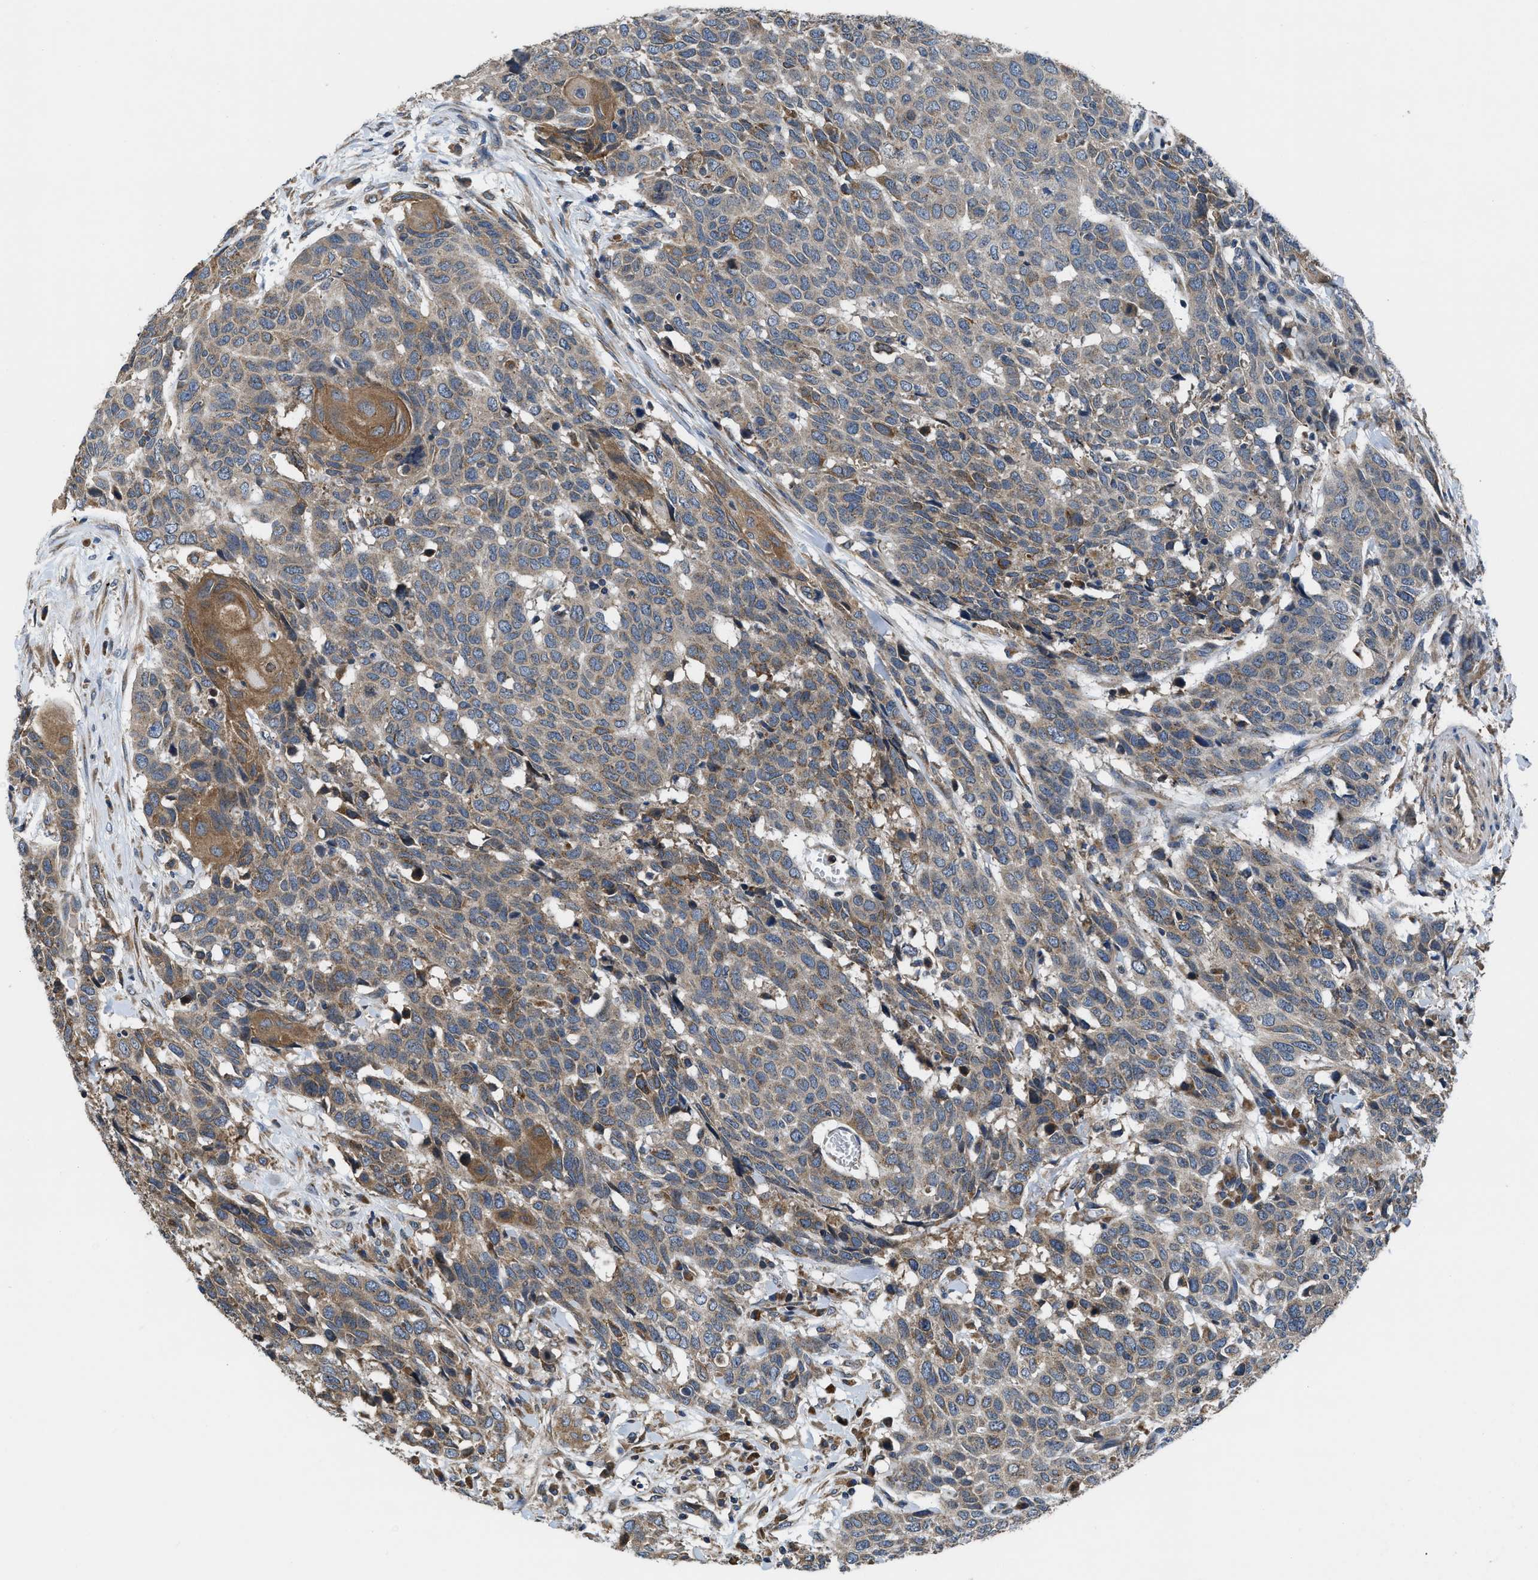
{"staining": {"intensity": "weak", "quantity": ">75%", "location": "cytoplasmic/membranous"}, "tissue": "head and neck cancer", "cell_type": "Tumor cells", "image_type": "cancer", "snomed": [{"axis": "morphology", "description": "Squamous cell carcinoma, NOS"}, {"axis": "topography", "description": "Head-Neck"}], "caption": "Head and neck cancer (squamous cell carcinoma) was stained to show a protein in brown. There is low levels of weak cytoplasmic/membranous positivity in approximately >75% of tumor cells. (brown staining indicates protein expression, while blue staining denotes nuclei).", "gene": "CEP128", "patient": {"sex": "male", "age": 66}}